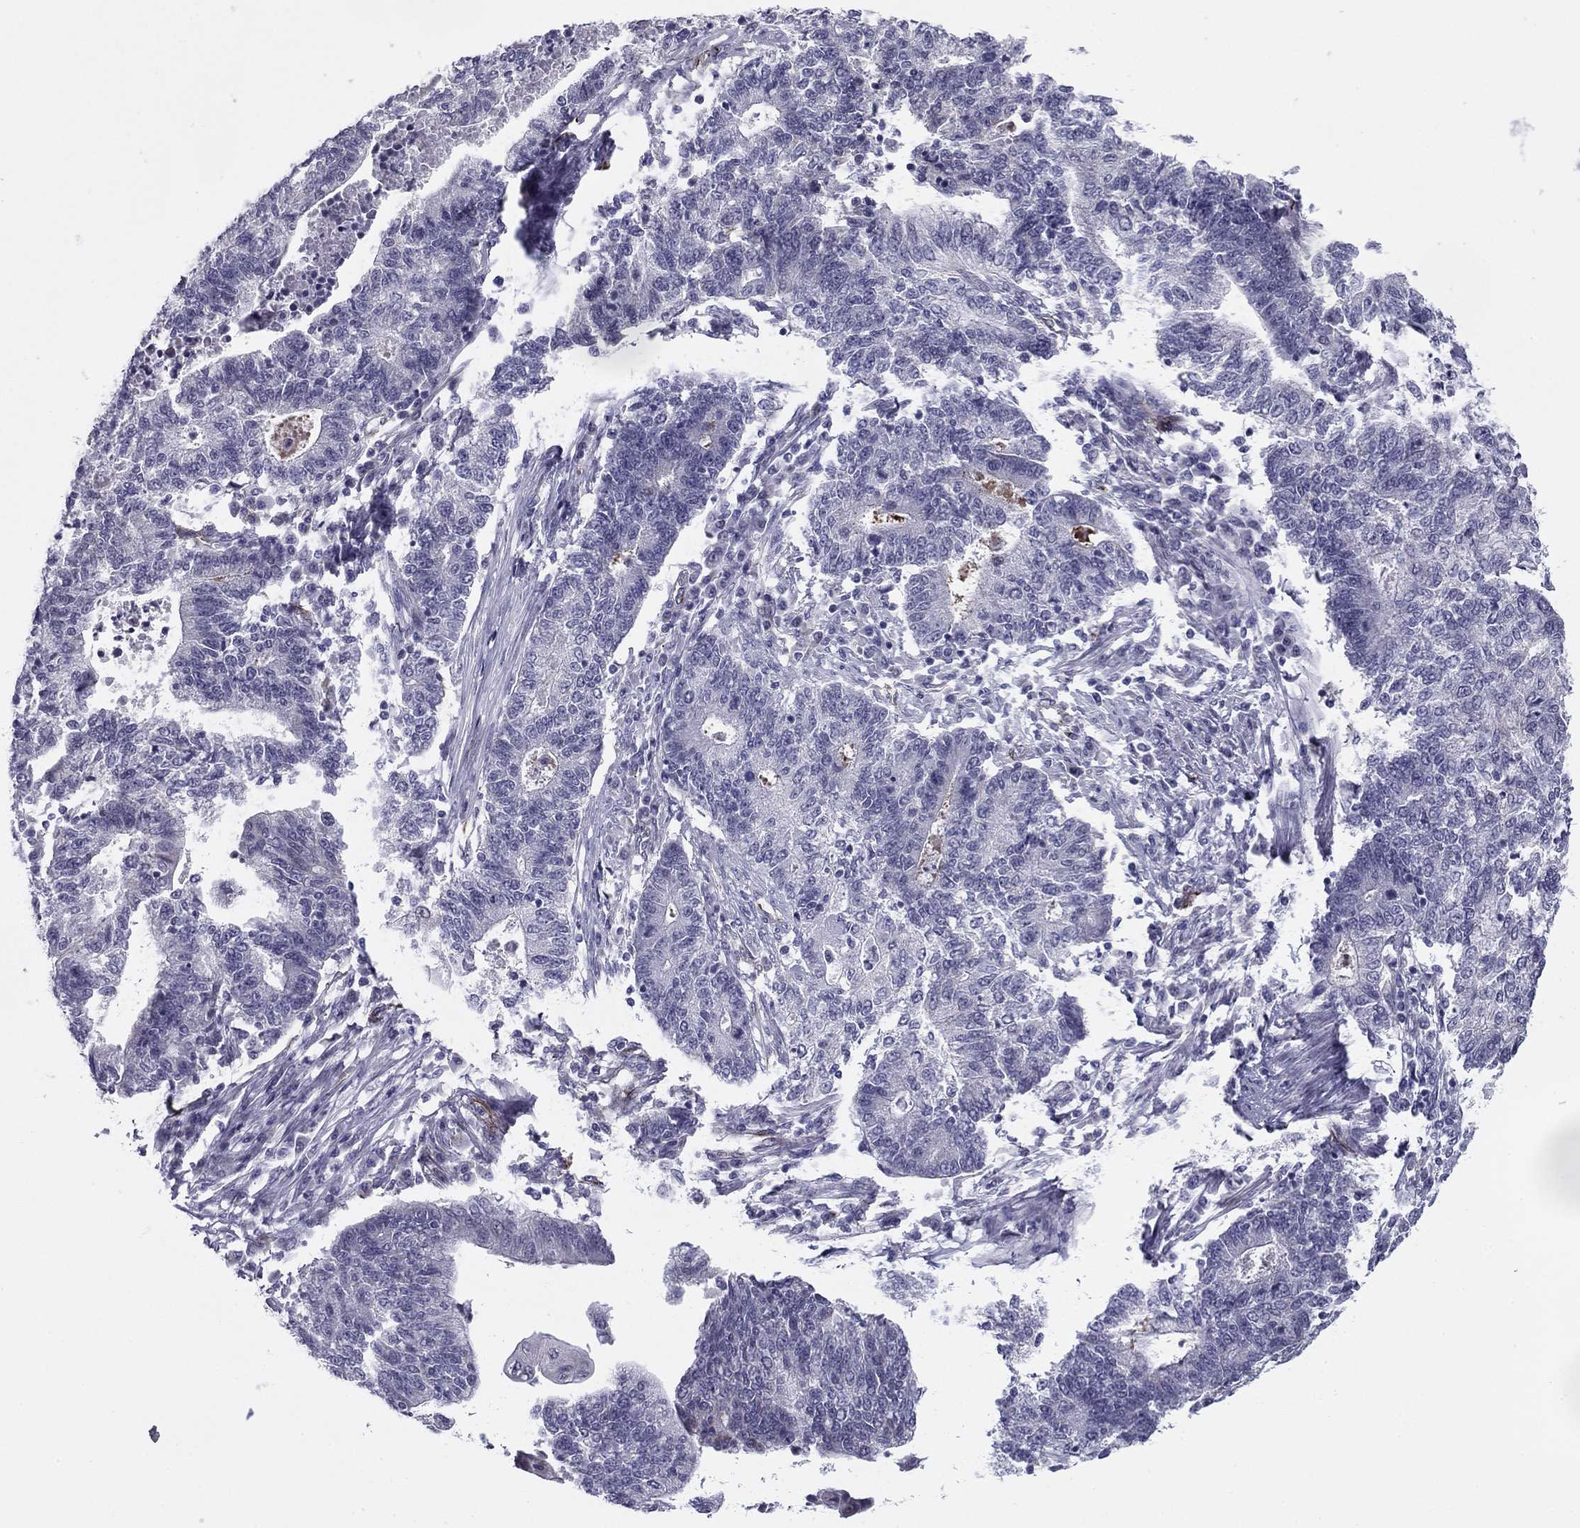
{"staining": {"intensity": "negative", "quantity": "none", "location": "none"}, "tissue": "endometrial cancer", "cell_type": "Tumor cells", "image_type": "cancer", "snomed": [{"axis": "morphology", "description": "Adenocarcinoma, NOS"}, {"axis": "topography", "description": "Uterus"}, {"axis": "topography", "description": "Endometrium"}], "caption": "Immunohistochemical staining of endometrial adenocarcinoma reveals no significant staining in tumor cells. The staining is performed using DAB (3,3'-diaminobenzidine) brown chromogen with nuclei counter-stained in using hematoxylin.", "gene": "ANKS4B", "patient": {"sex": "female", "age": 54}}